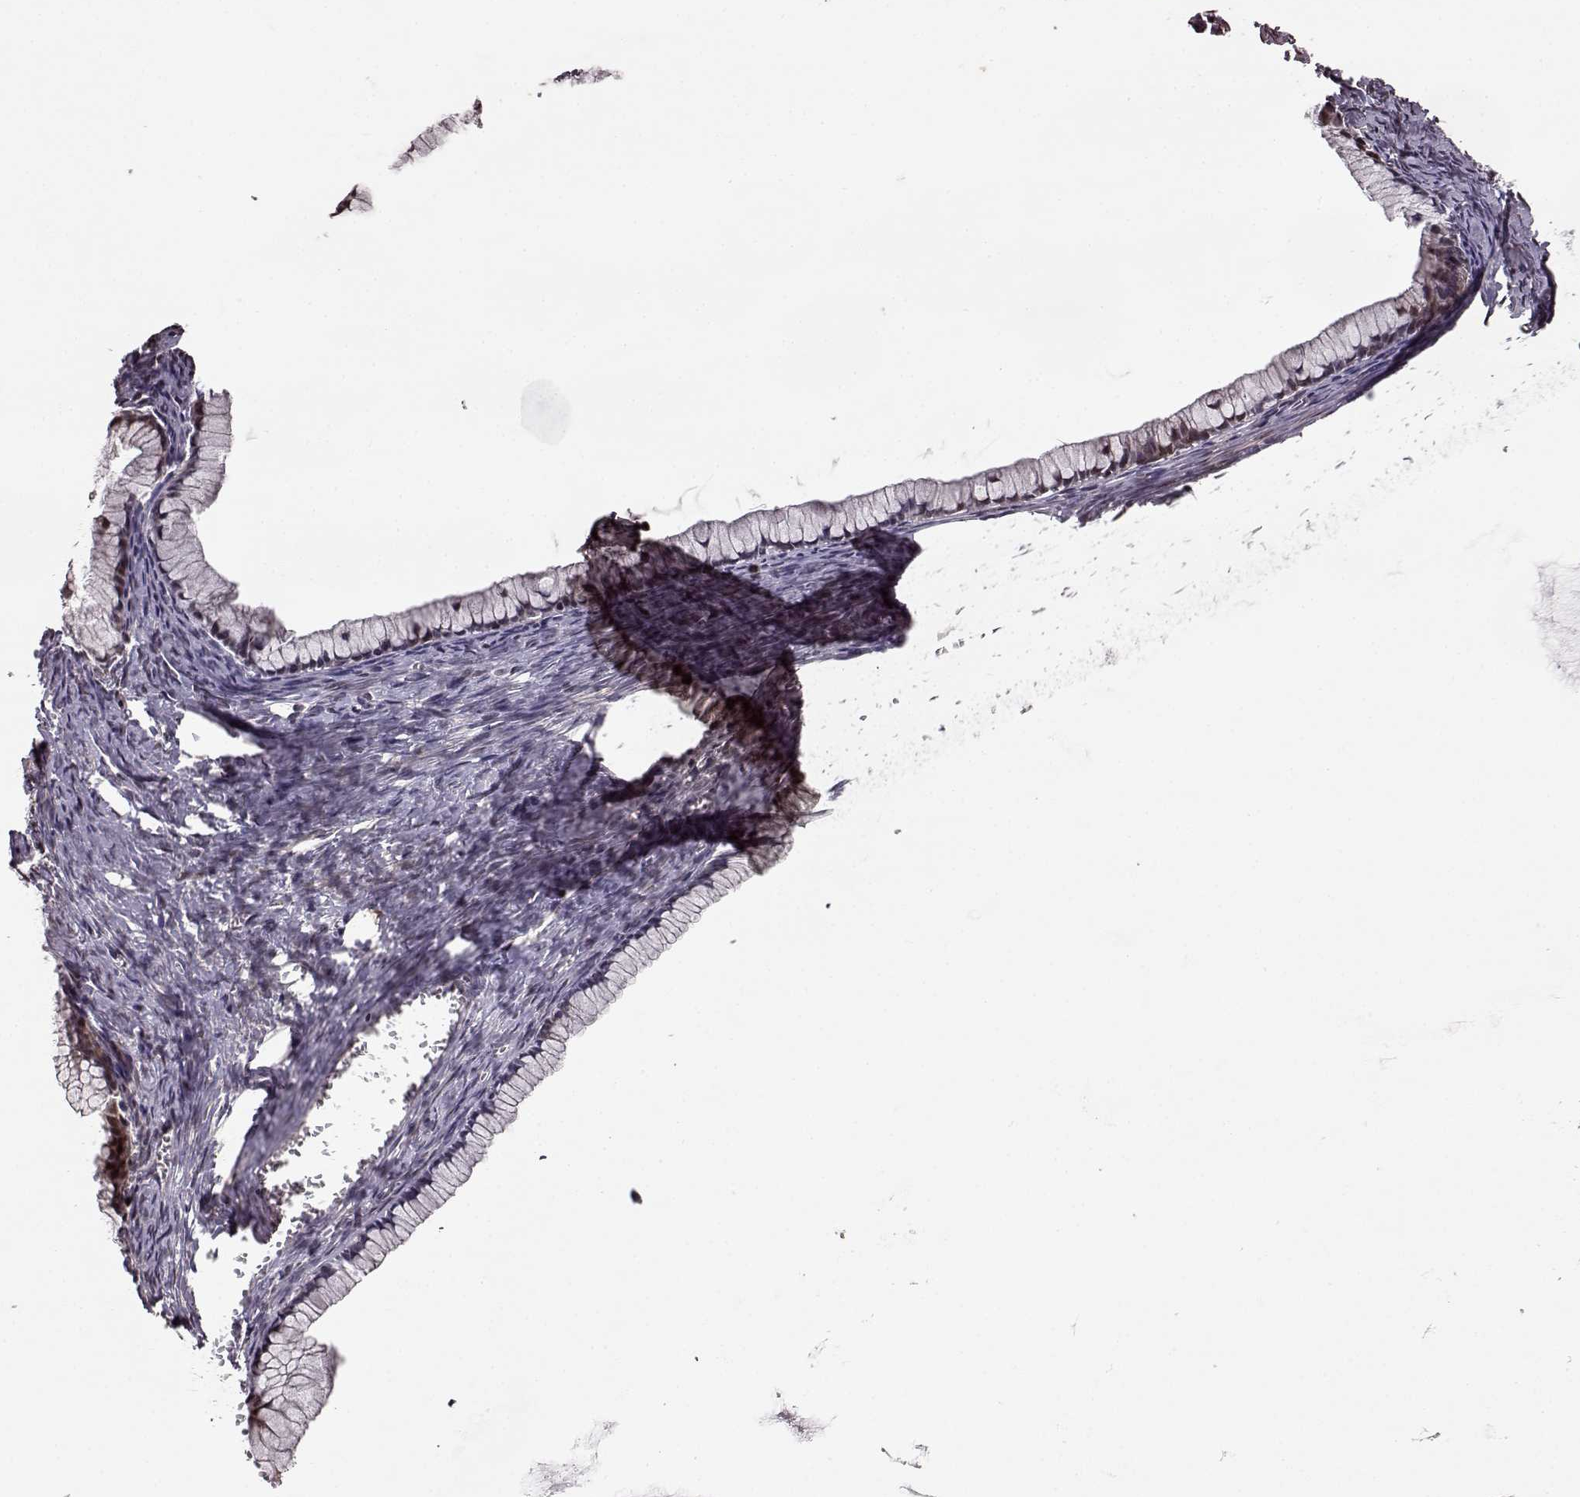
{"staining": {"intensity": "negative", "quantity": "none", "location": "none"}, "tissue": "ovarian cancer", "cell_type": "Tumor cells", "image_type": "cancer", "snomed": [{"axis": "morphology", "description": "Cystadenocarcinoma, mucinous, NOS"}, {"axis": "topography", "description": "Ovary"}], "caption": "The immunohistochemistry photomicrograph has no significant expression in tumor cells of mucinous cystadenocarcinoma (ovarian) tissue.", "gene": "BACH2", "patient": {"sex": "female", "age": 41}}